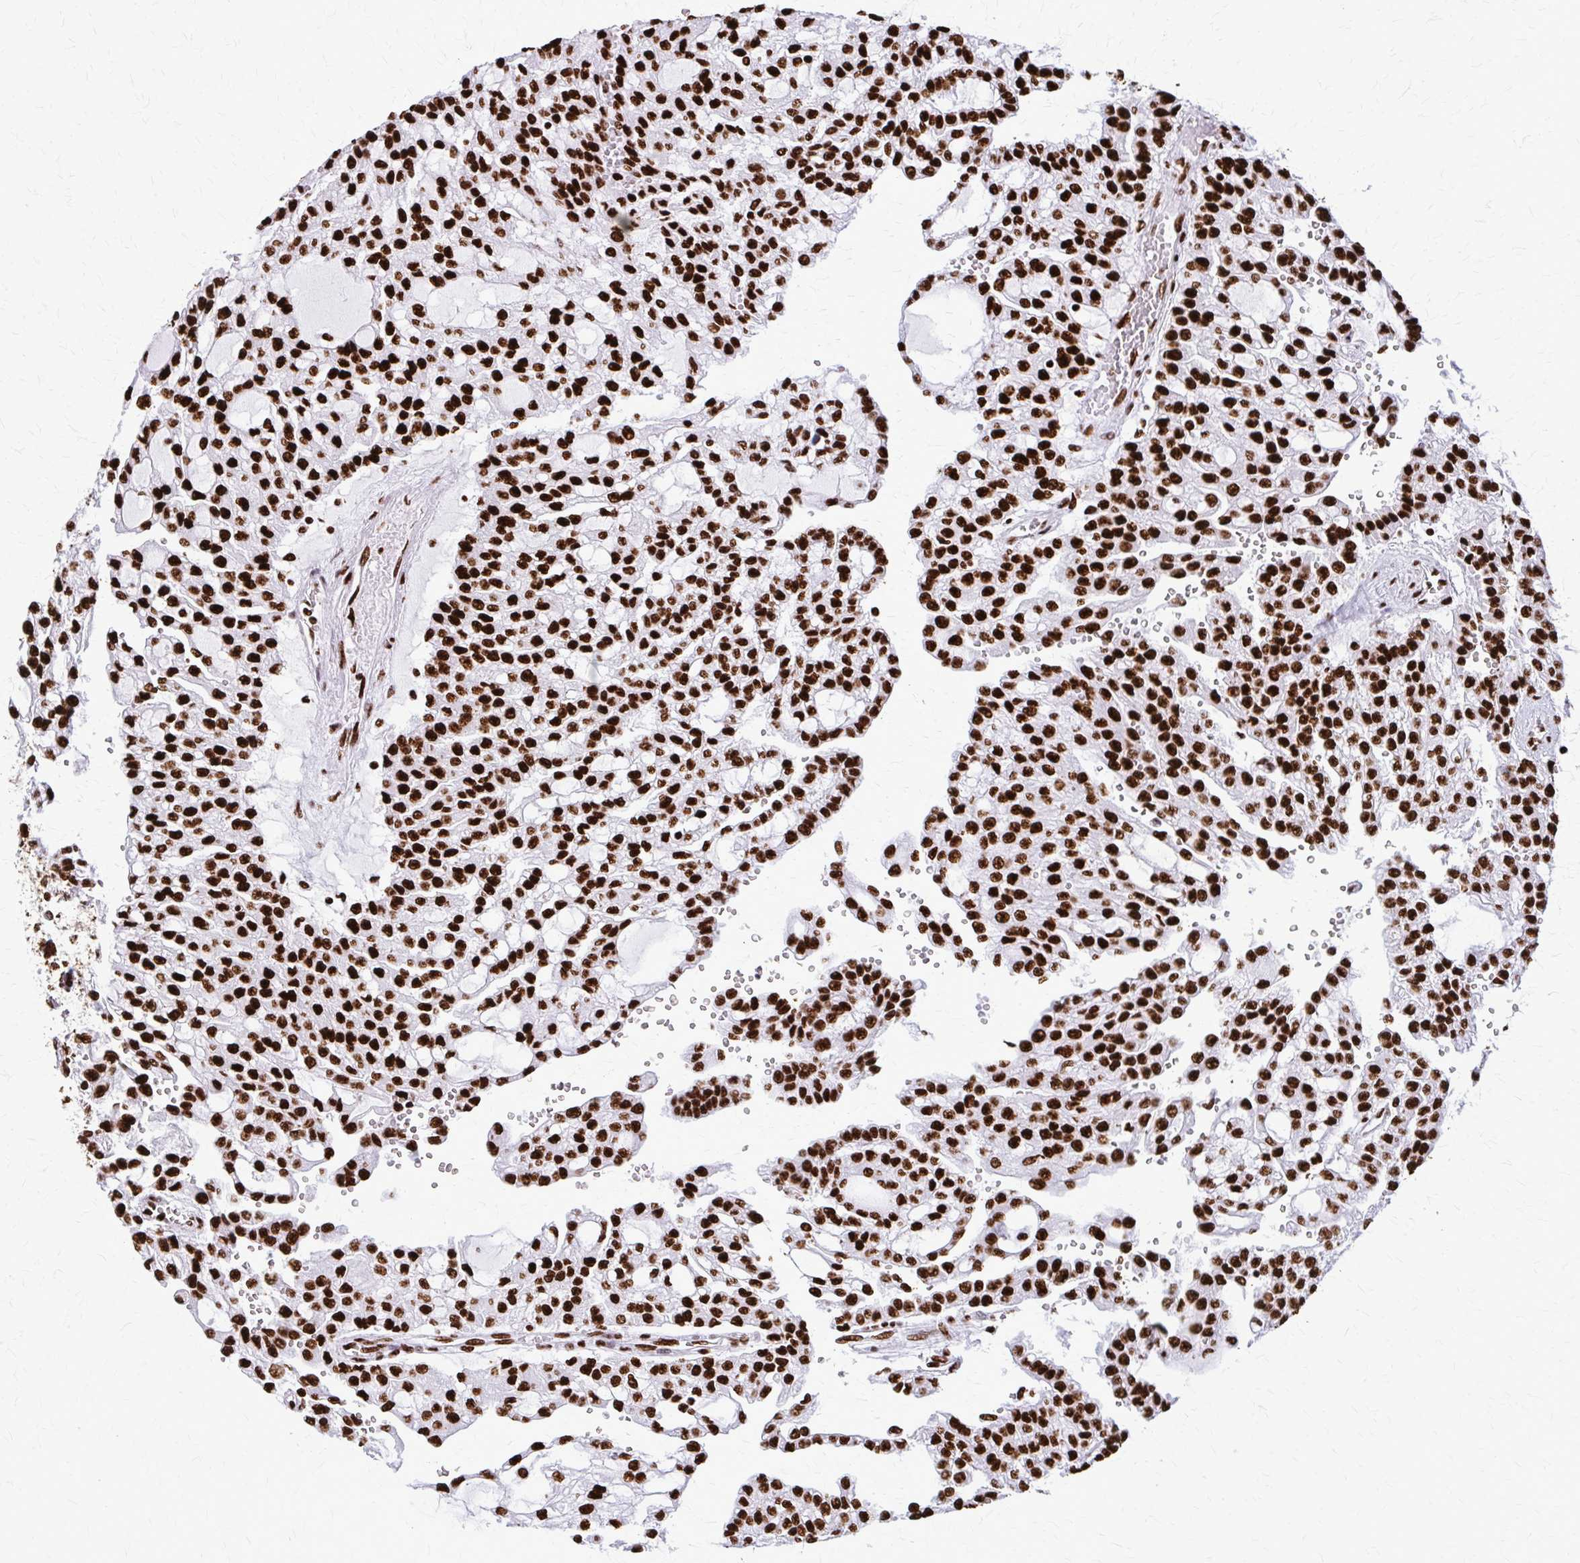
{"staining": {"intensity": "strong", "quantity": ">75%", "location": "nuclear"}, "tissue": "renal cancer", "cell_type": "Tumor cells", "image_type": "cancer", "snomed": [{"axis": "morphology", "description": "Adenocarcinoma, NOS"}, {"axis": "topography", "description": "Kidney"}], "caption": "Immunohistochemical staining of renal adenocarcinoma reveals high levels of strong nuclear positivity in about >75% of tumor cells.", "gene": "SFPQ", "patient": {"sex": "male", "age": 63}}